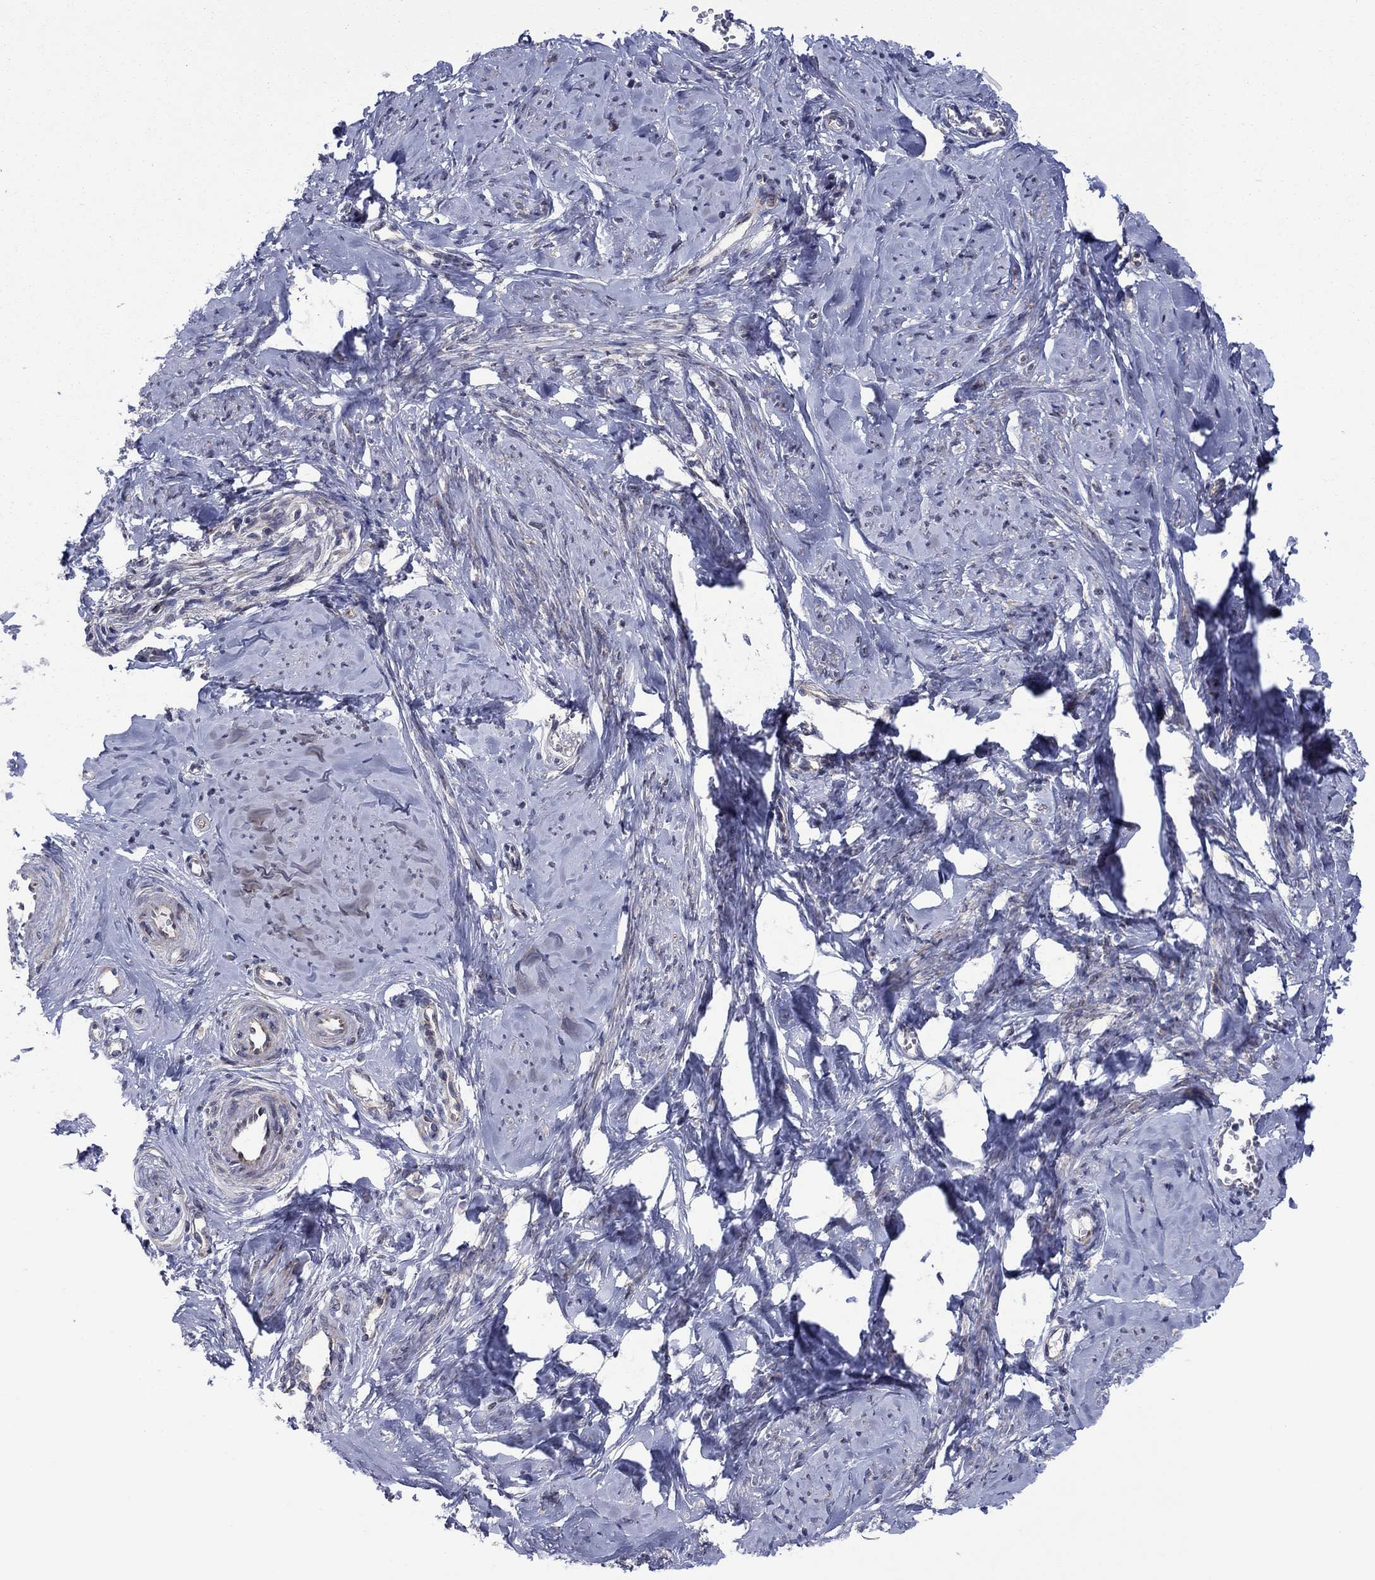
{"staining": {"intensity": "weak", "quantity": "25%-75%", "location": "cytoplasmic/membranous"}, "tissue": "smooth muscle", "cell_type": "Smooth muscle cells", "image_type": "normal", "snomed": [{"axis": "morphology", "description": "Normal tissue, NOS"}, {"axis": "topography", "description": "Smooth muscle"}], "caption": "This is a micrograph of immunohistochemistry (IHC) staining of benign smooth muscle, which shows weak expression in the cytoplasmic/membranous of smooth muscle cells.", "gene": "GPR155", "patient": {"sex": "female", "age": 48}}